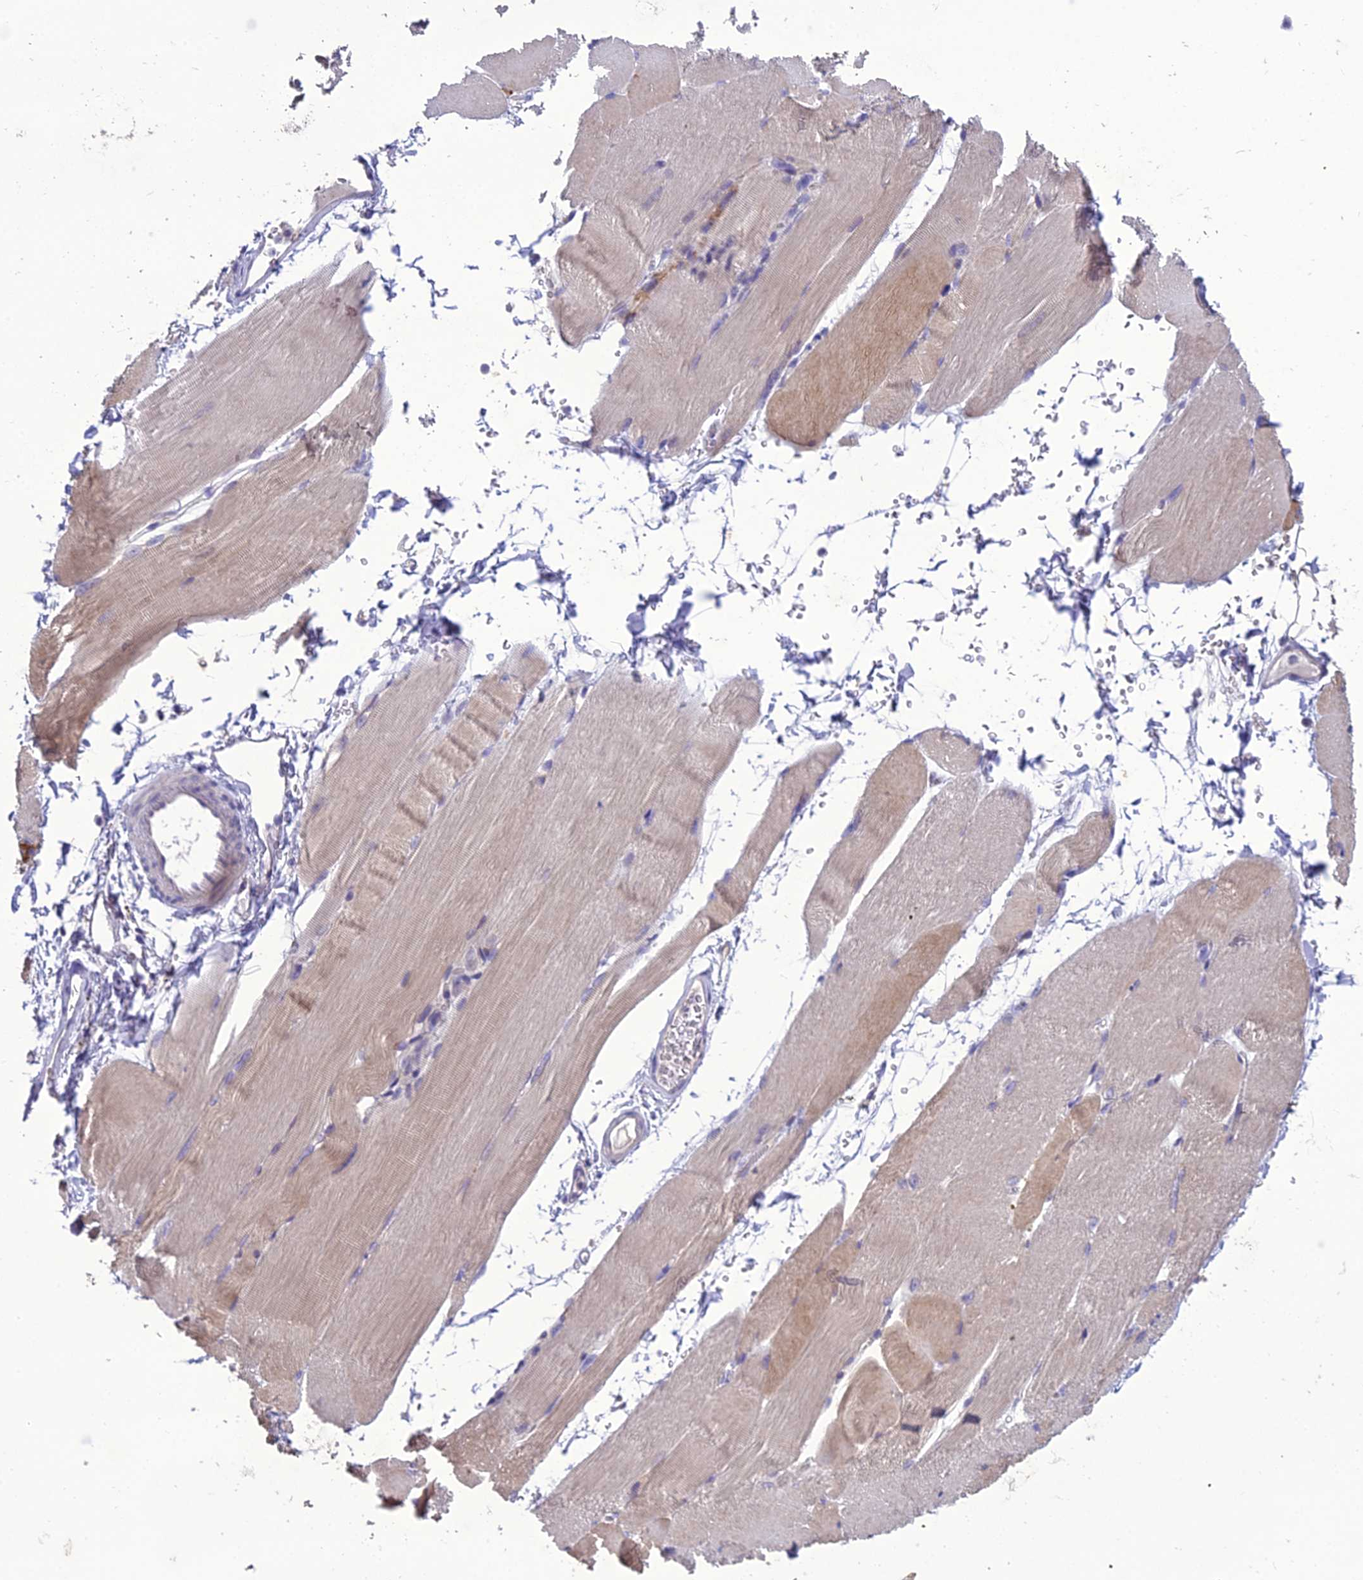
{"staining": {"intensity": "weak", "quantity": "25%-75%", "location": "cytoplasmic/membranous"}, "tissue": "skeletal muscle", "cell_type": "Myocytes", "image_type": "normal", "snomed": [{"axis": "morphology", "description": "Normal tissue, NOS"}, {"axis": "topography", "description": "Skeletal muscle"}, {"axis": "topography", "description": "Parathyroid gland"}], "caption": "High-magnification brightfield microscopy of unremarkable skeletal muscle stained with DAB (3,3'-diaminobenzidine) (brown) and counterstained with hematoxylin (blue). myocytes exhibit weak cytoplasmic/membranous staining is appreciated in about25%-75% of cells. (IHC, brightfield microscopy, high magnification).", "gene": "SCRT1", "patient": {"sex": "female", "age": 37}}